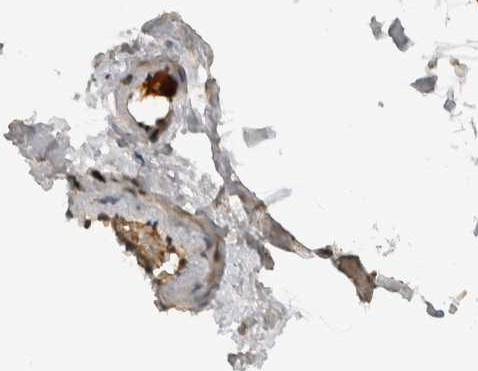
{"staining": {"intensity": "moderate", "quantity": ">75%", "location": "cytoplasmic/membranous,nuclear"}, "tissue": "adipose tissue", "cell_type": "Adipocytes", "image_type": "normal", "snomed": [{"axis": "morphology", "description": "Normal tissue, NOS"}, {"axis": "topography", "description": "Breast"}, {"axis": "topography", "description": "Adipose tissue"}], "caption": "Adipocytes demonstrate medium levels of moderate cytoplasmic/membranous,nuclear expression in approximately >75% of cells in normal human adipose tissue. (DAB (3,3'-diaminobenzidine) IHC, brown staining for protein, blue staining for nuclei).", "gene": "ZNF521", "patient": {"sex": "female", "age": 25}}